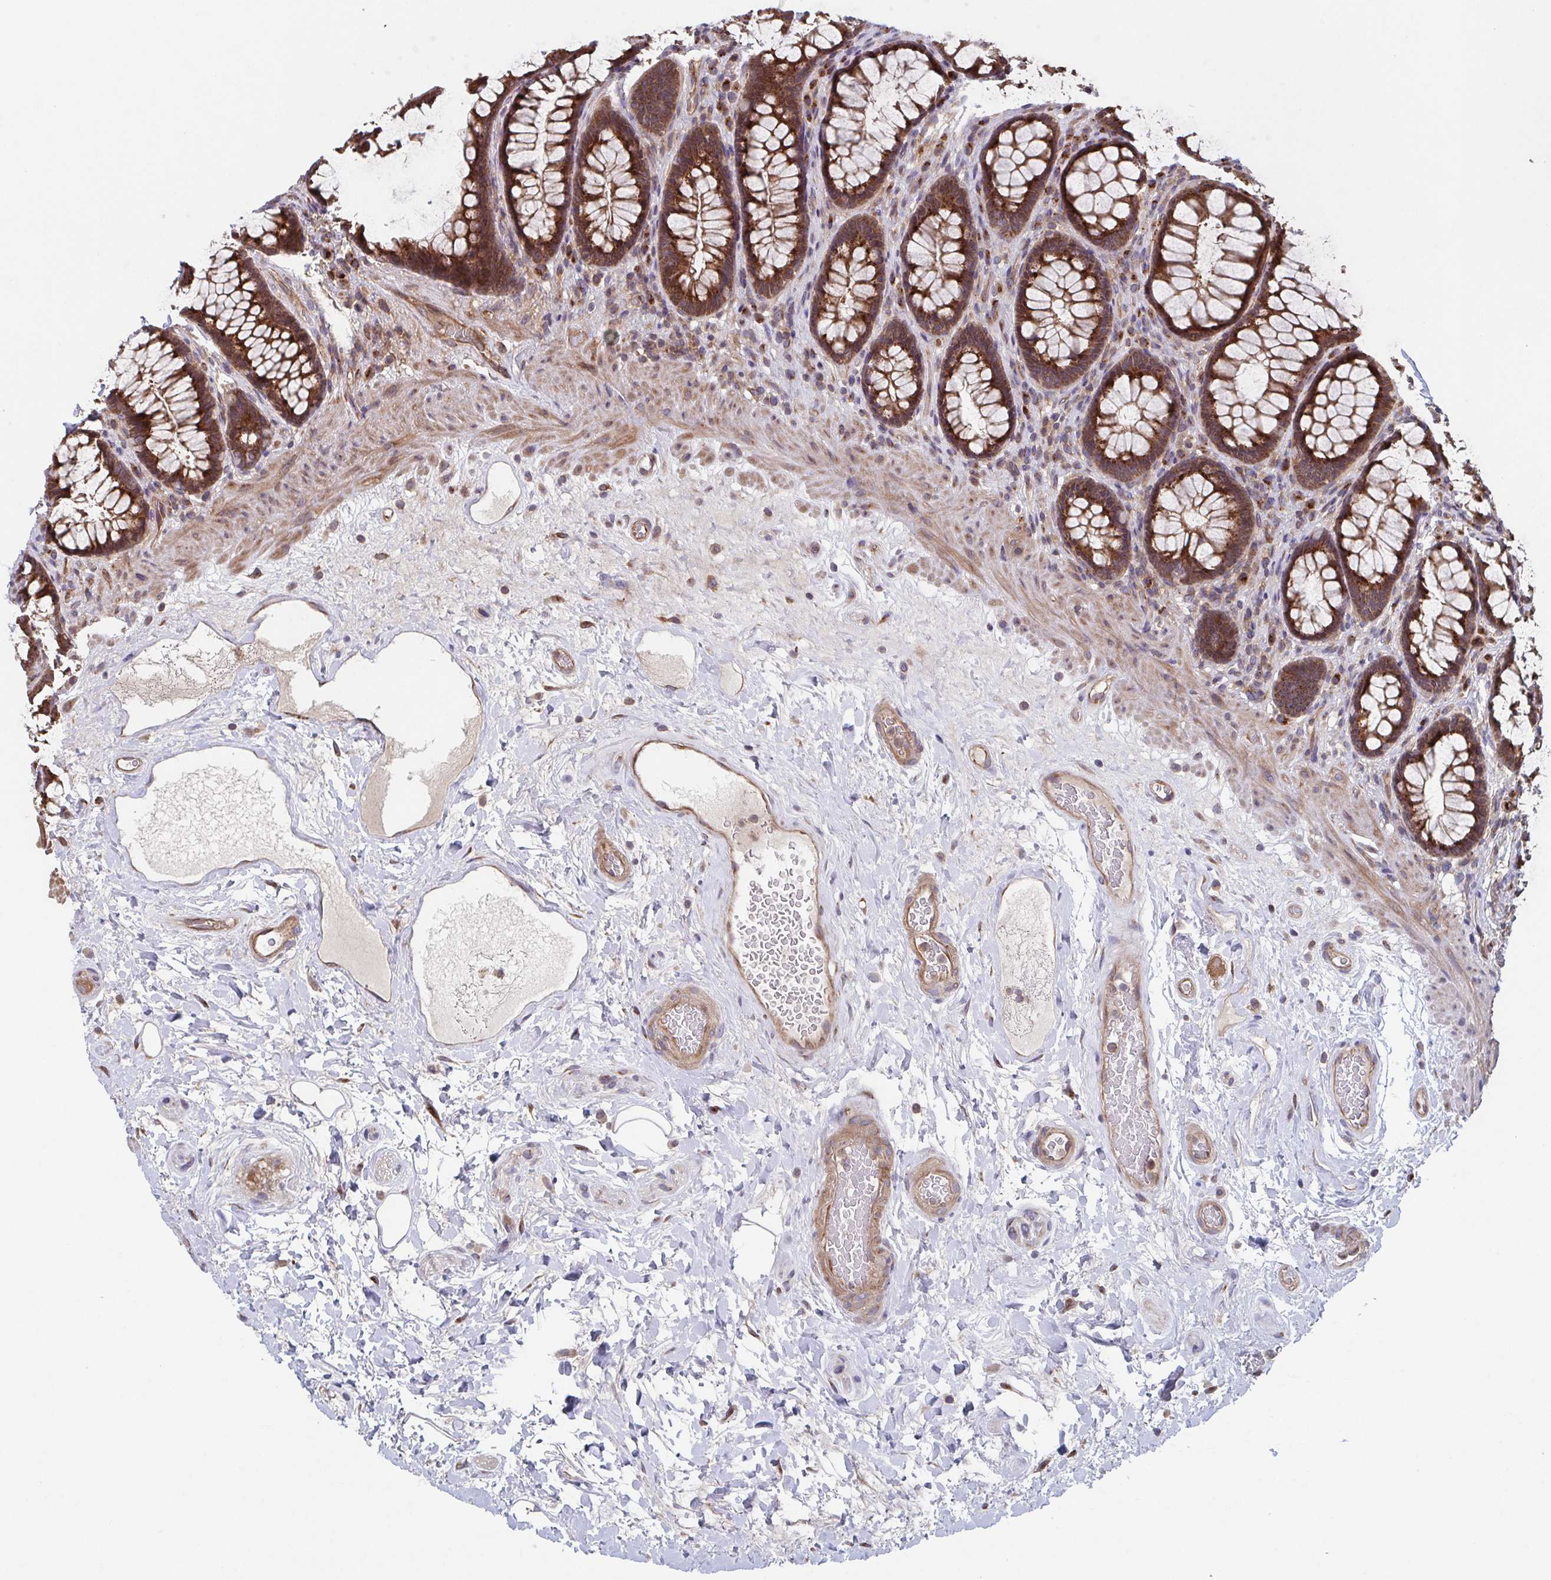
{"staining": {"intensity": "strong", "quantity": ">75%", "location": "cytoplasmic/membranous"}, "tissue": "rectum", "cell_type": "Glandular cells", "image_type": "normal", "snomed": [{"axis": "morphology", "description": "Normal tissue, NOS"}, {"axis": "topography", "description": "Rectum"}], "caption": "A photomicrograph showing strong cytoplasmic/membranous positivity in about >75% of glandular cells in benign rectum, as visualized by brown immunohistochemical staining.", "gene": "COPB1", "patient": {"sex": "male", "age": 72}}